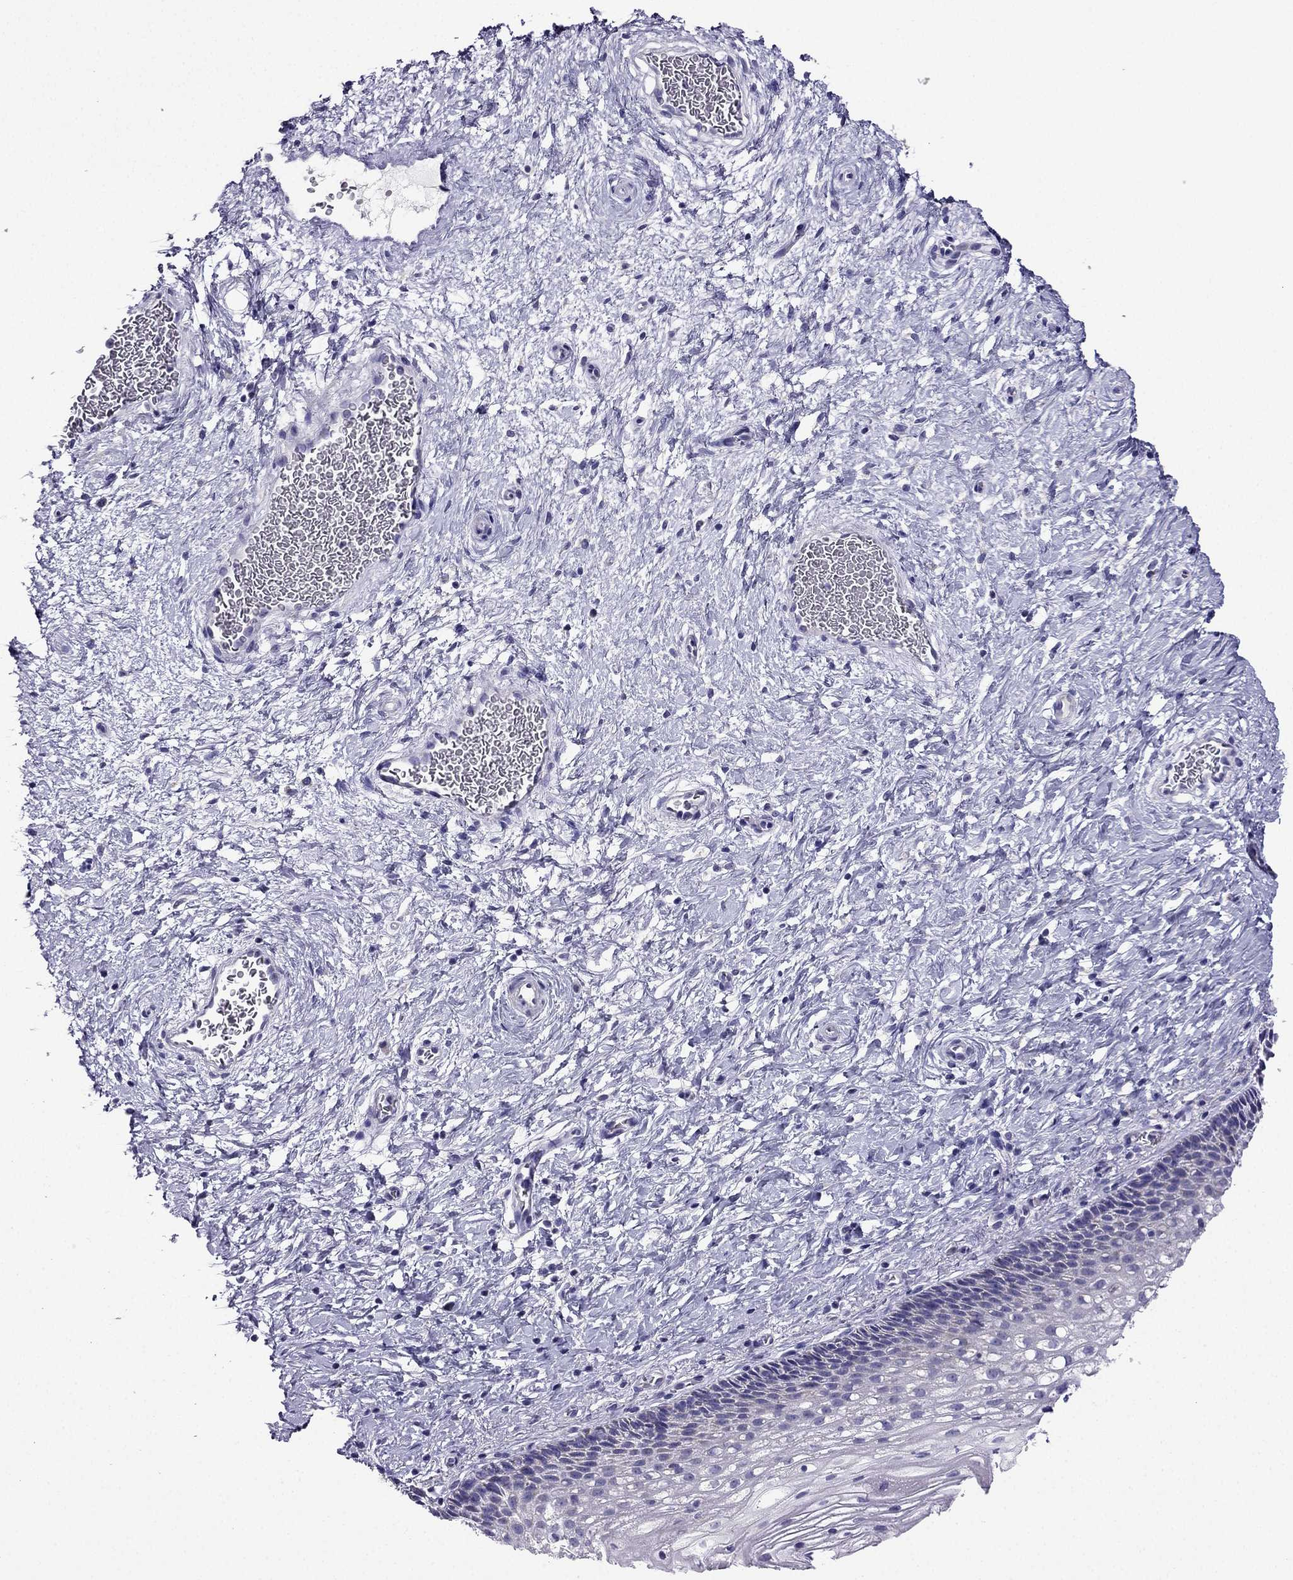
{"staining": {"intensity": "negative", "quantity": "none", "location": "none"}, "tissue": "cervix", "cell_type": "Glandular cells", "image_type": "normal", "snomed": [{"axis": "morphology", "description": "Normal tissue, NOS"}, {"axis": "topography", "description": "Cervix"}], "caption": "Immunohistochemistry (IHC) of unremarkable cervix displays no staining in glandular cells.", "gene": "KIF5A", "patient": {"sex": "female", "age": 34}}